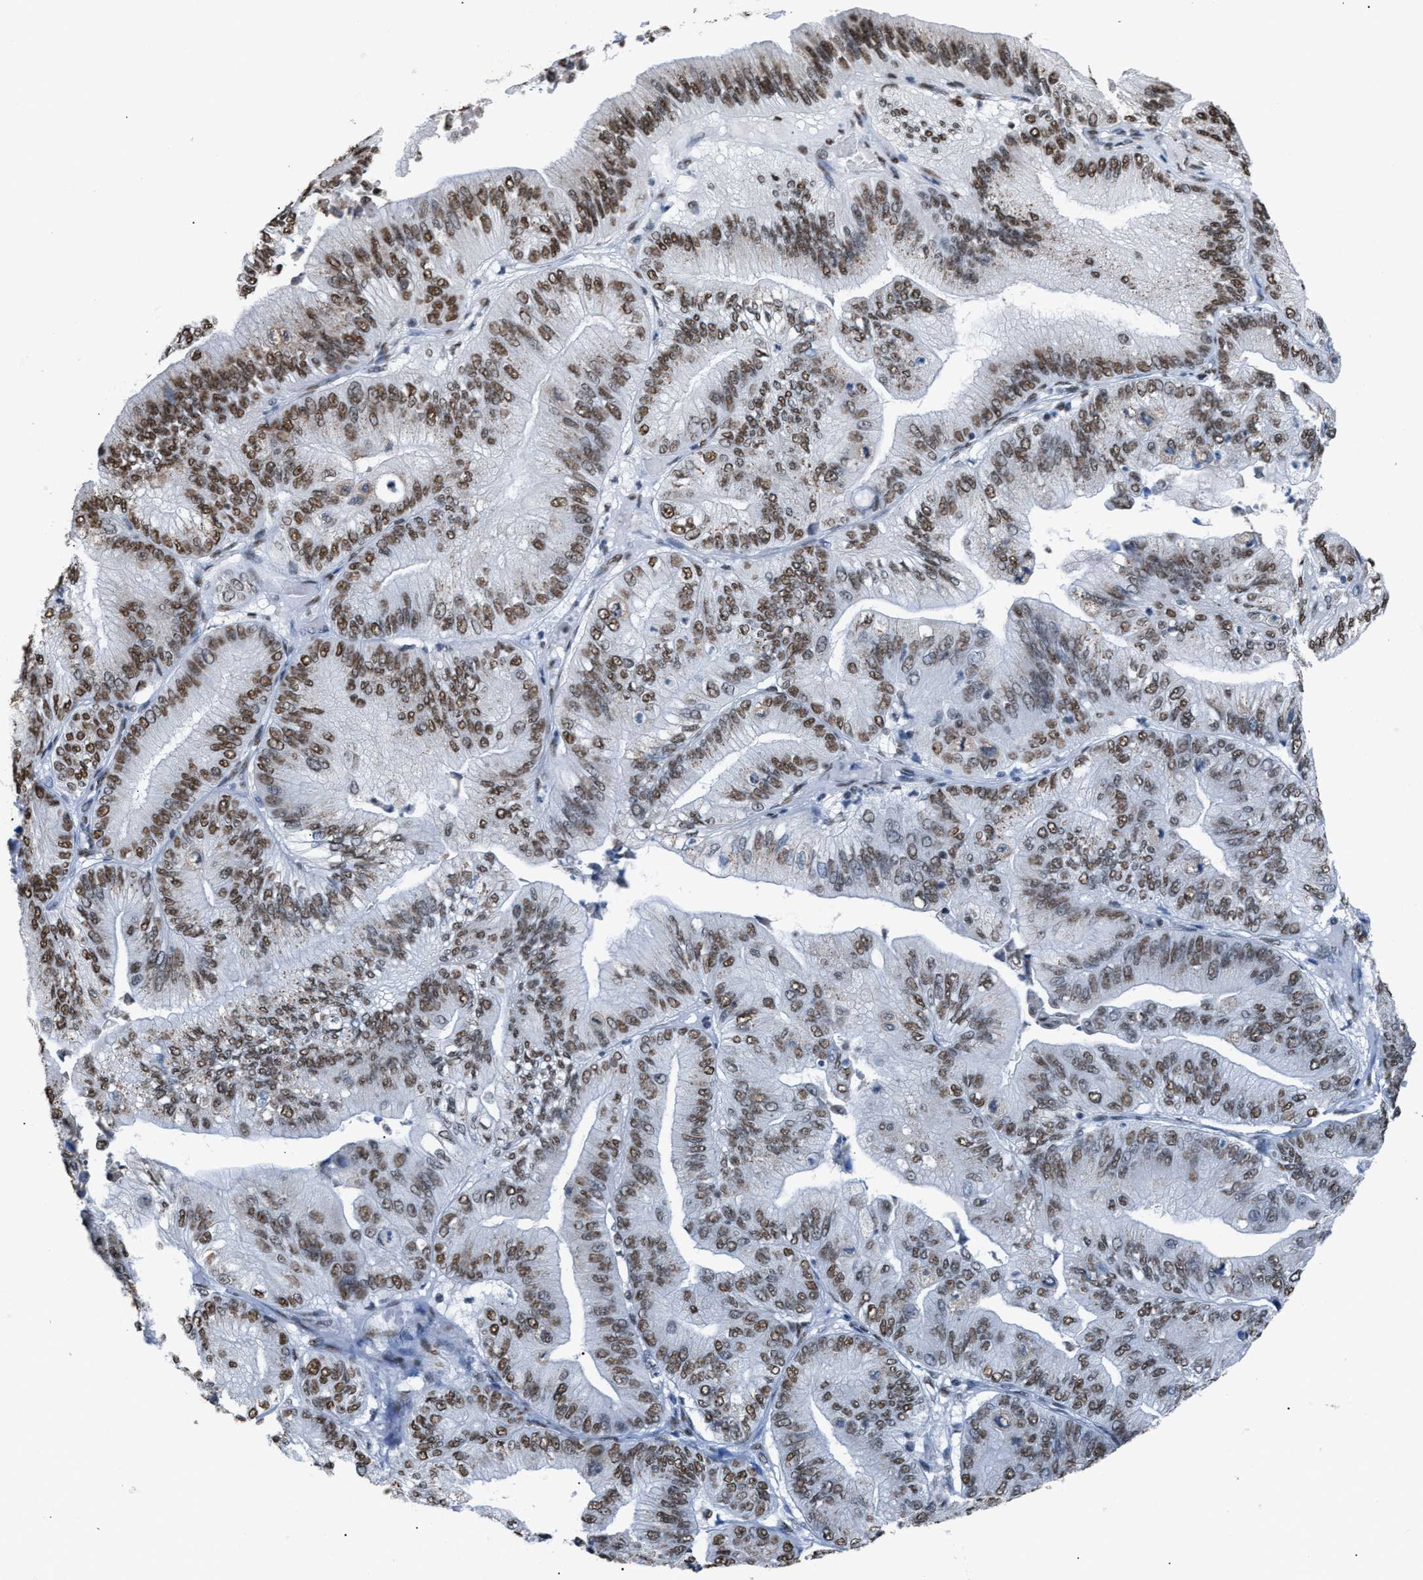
{"staining": {"intensity": "moderate", "quantity": ">75%", "location": "nuclear"}, "tissue": "ovarian cancer", "cell_type": "Tumor cells", "image_type": "cancer", "snomed": [{"axis": "morphology", "description": "Cystadenocarcinoma, mucinous, NOS"}, {"axis": "topography", "description": "Ovary"}], "caption": "An IHC photomicrograph of neoplastic tissue is shown. Protein staining in brown labels moderate nuclear positivity in ovarian cancer within tumor cells.", "gene": "CCAR2", "patient": {"sex": "female", "age": 61}}